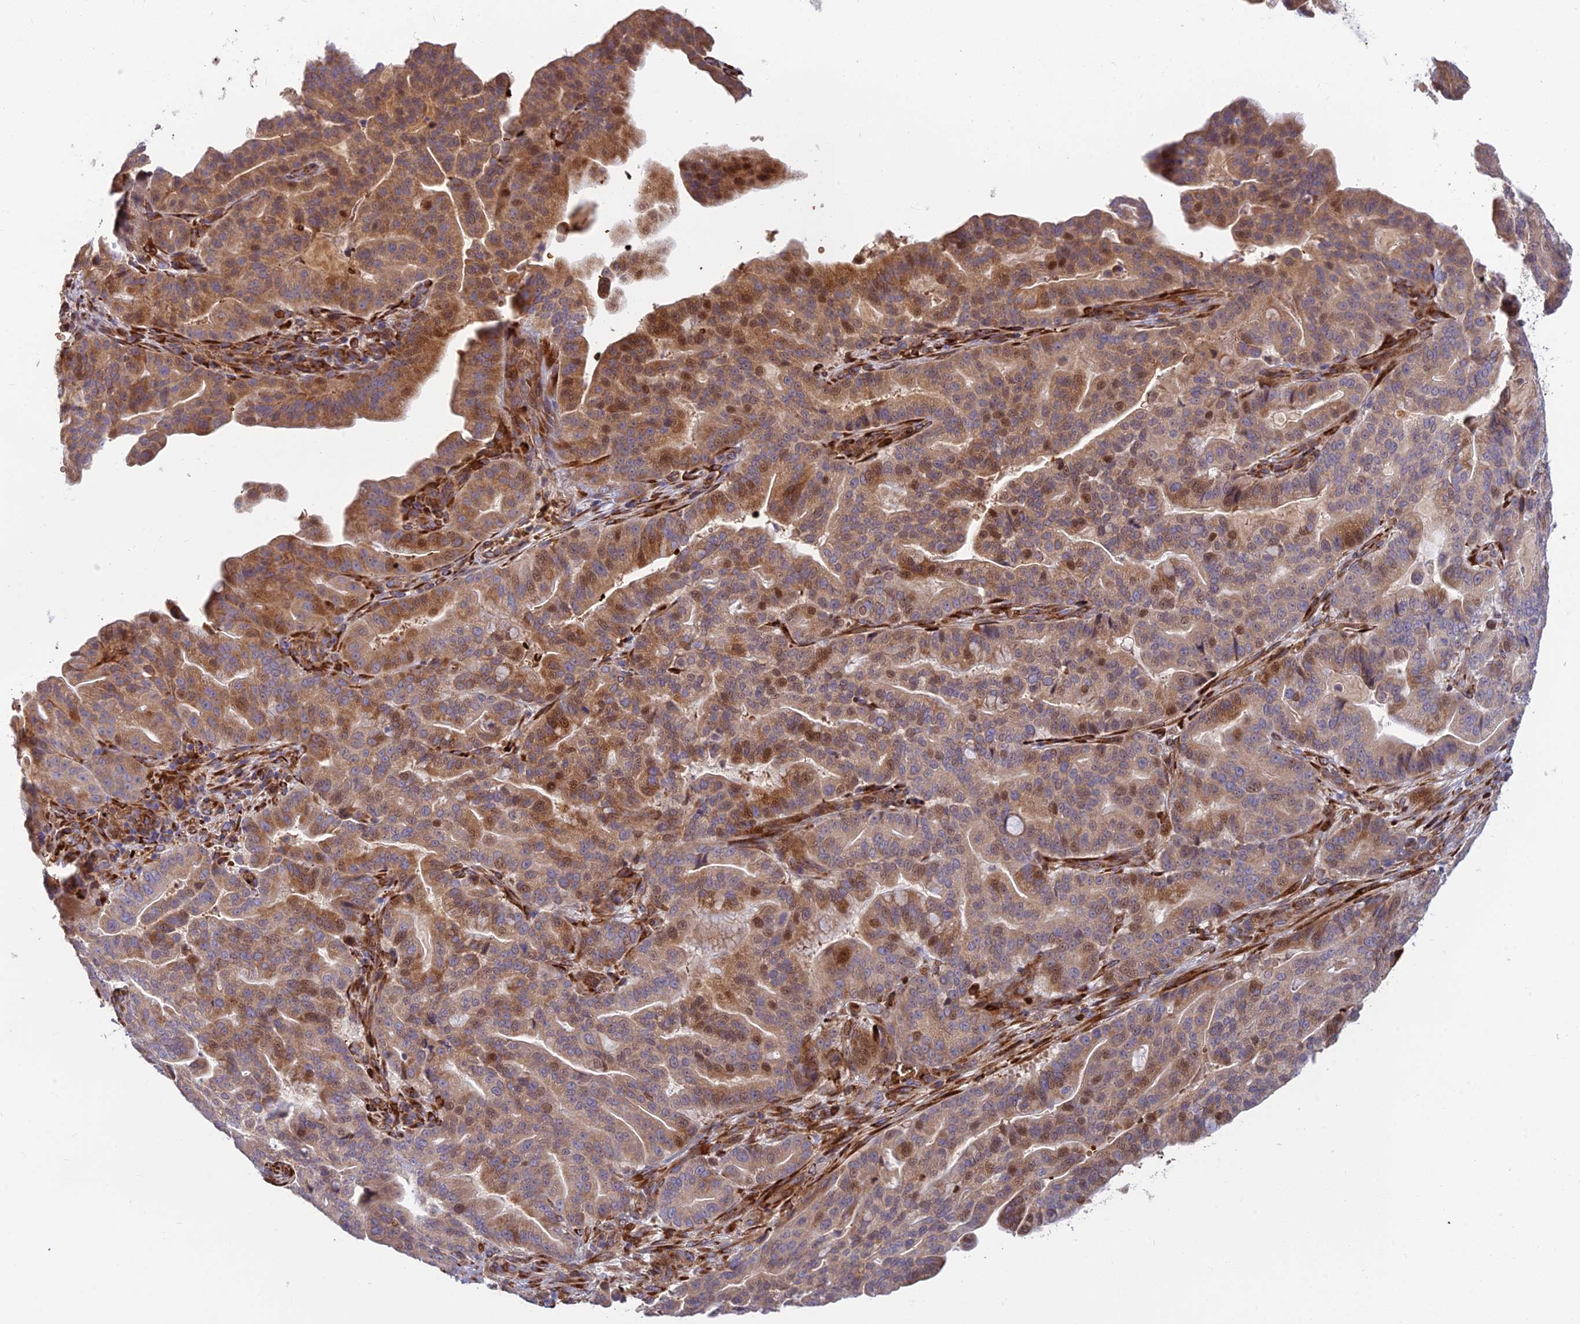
{"staining": {"intensity": "moderate", "quantity": ">75%", "location": "cytoplasmic/membranous,nuclear"}, "tissue": "pancreatic cancer", "cell_type": "Tumor cells", "image_type": "cancer", "snomed": [{"axis": "morphology", "description": "Adenocarcinoma, NOS"}, {"axis": "topography", "description": "Pancreas"}], "caption": "Protein analysis of pancreatic adenocarcinoma tissue exhibits moderate cytoplasmic/membranous and nuclear staining in about >75% of tumor cells.", "gene": "UFSP2", "patient": {"sex": "male", "age": 63}}